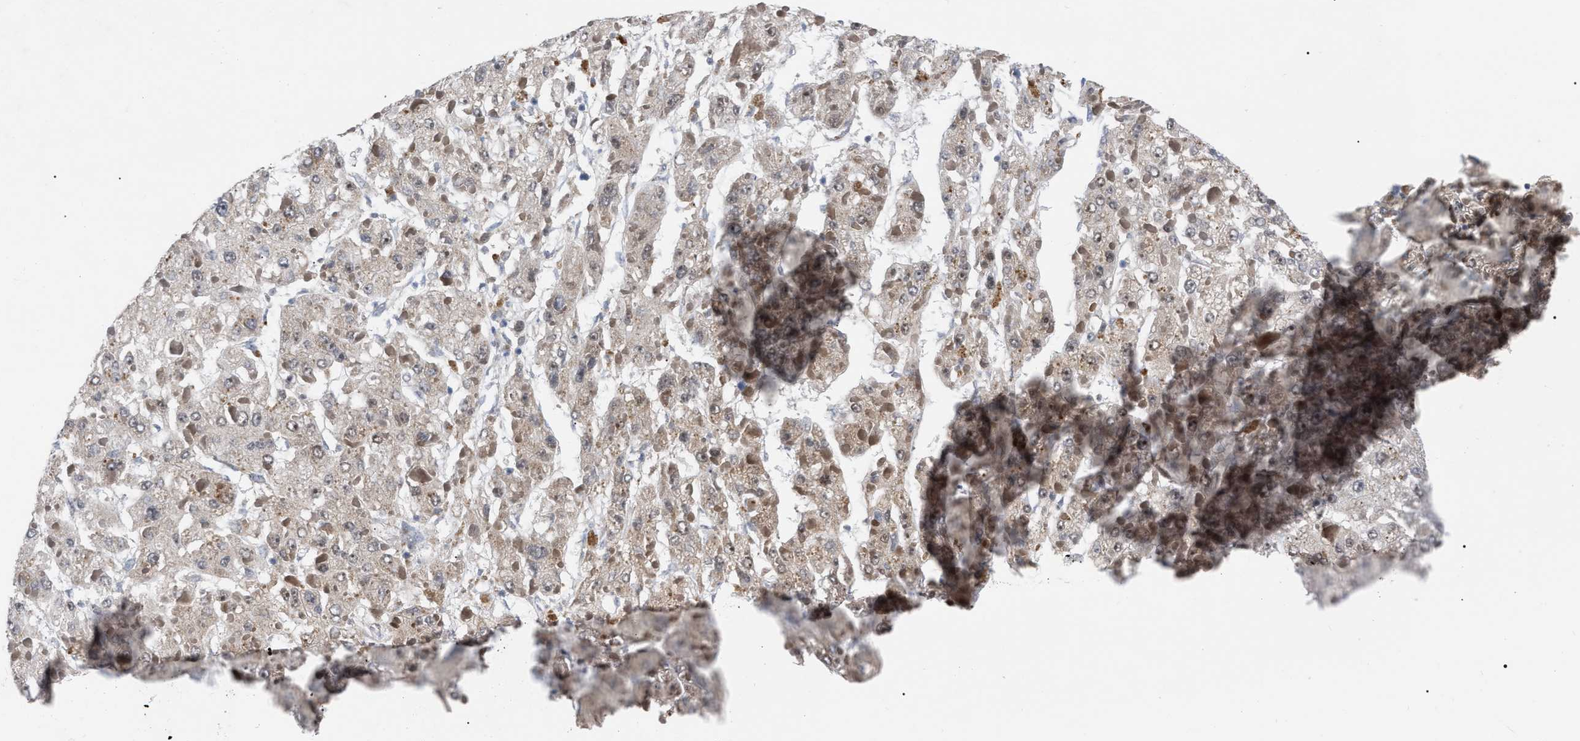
{"staining": {"intensity": "weak", "quantity": "<25%", "location": "nuclear"}, "tissue": "liver cancer", "cell_type": "Tumor cells", "image_type": "cancer", "snomed": [{"axis": "morphology", "description": "Carcinoma, Hepatocellular, NOS"}, {"axis": "topography", "description": "Liver"}], "caption": "Photomicrograph shows no protein positivity in tumor cells of liver cancer (hepatocellular carcinoma) tissue.", "gene": "UPF1", "patient": {"sex": "female", "age": 73}}